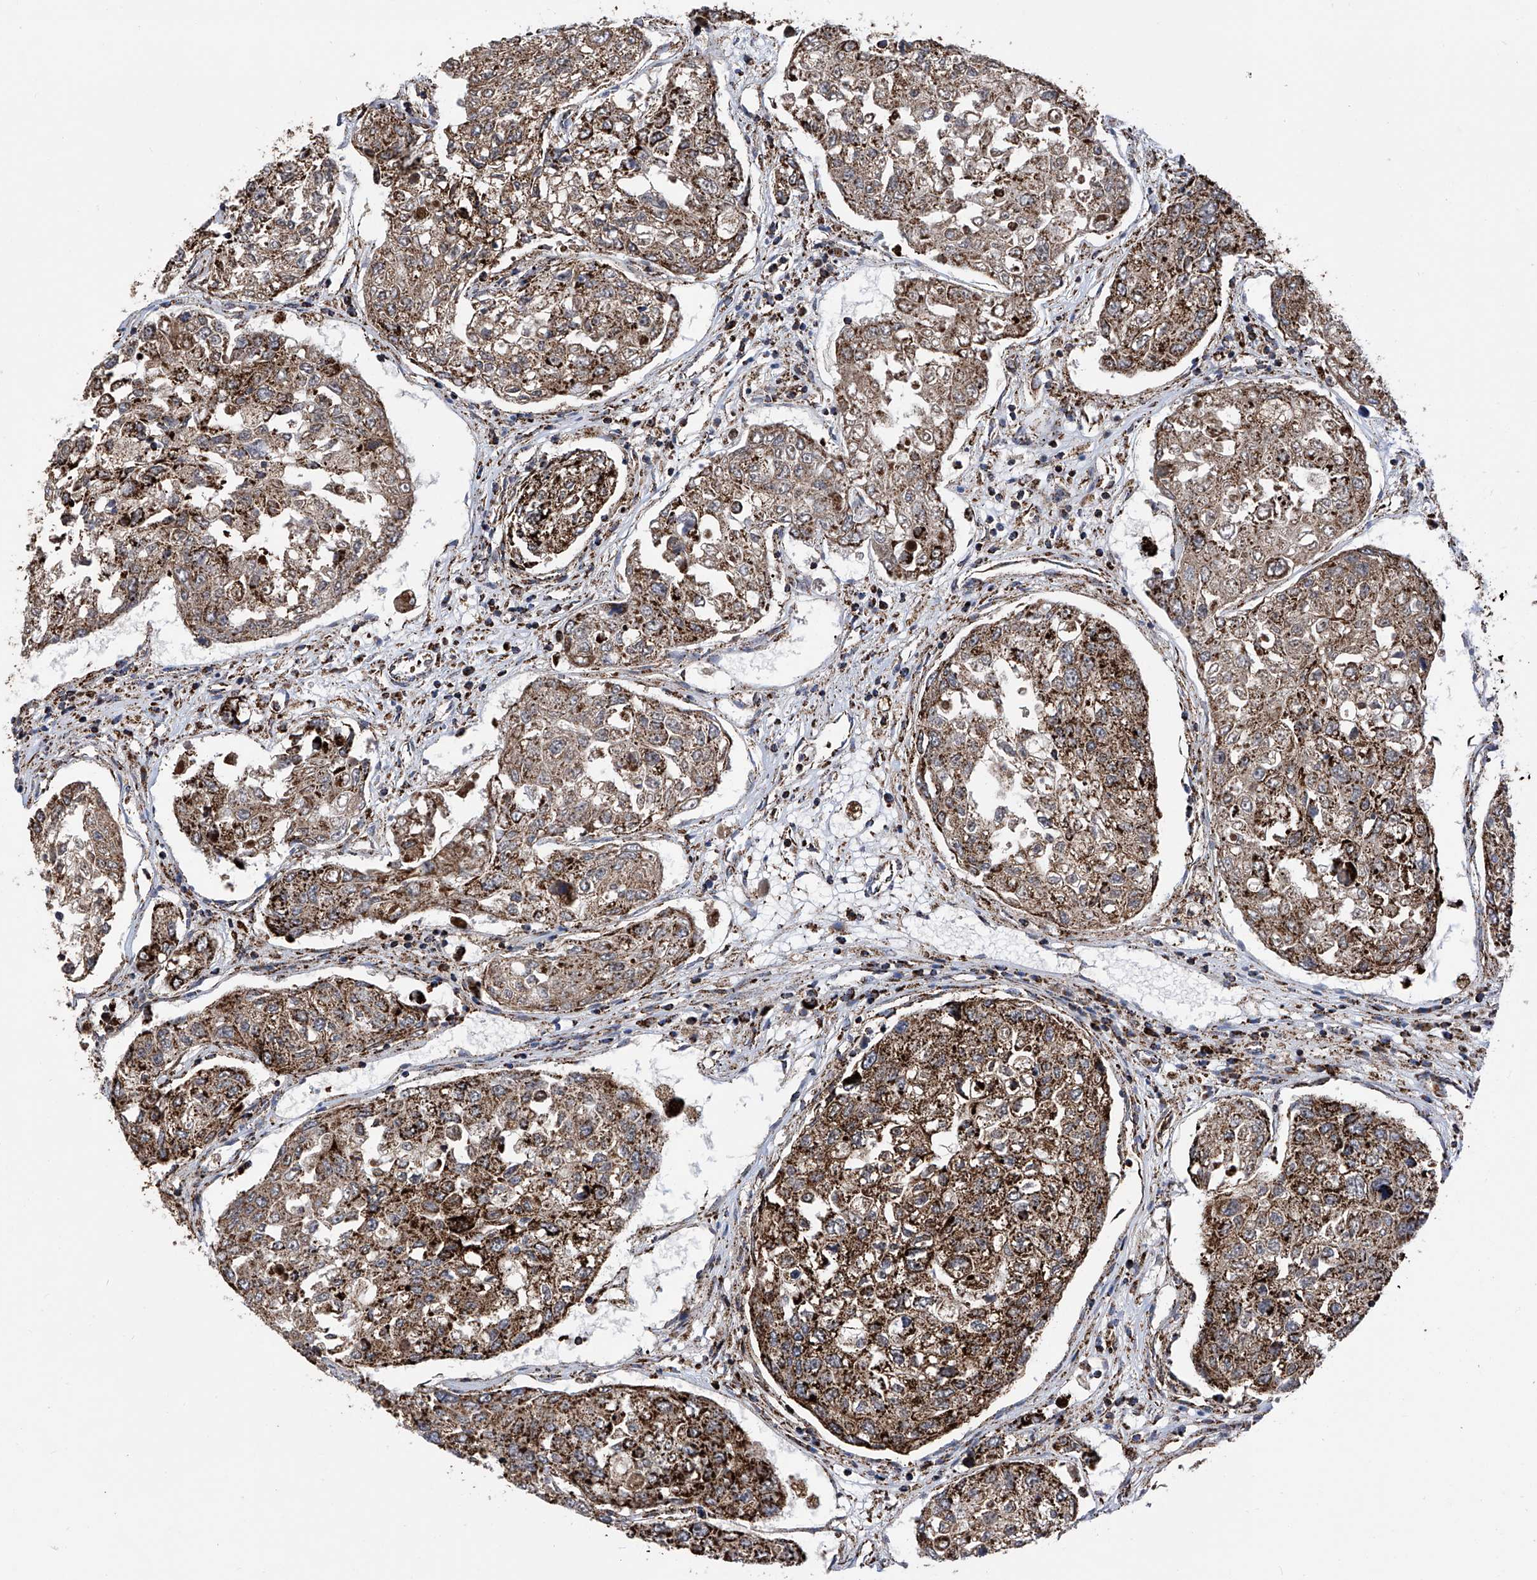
{"staining": {"intensity": "strong", "quantity": ">75%", "location": "cytoplasmic/membranous"}, "tissue": "urothelial cancer", "cell_type": "Tumor cells", "image_type": "cancer", "snomed": [{"axis": "morphology", "description": "Urothelial carcinoma, High grade"}, {"axis": "topography", "description": "Lymph node"}, {"axis": "topography", "description": "Urinary bladder"}], "caption": "Immunohistochemistry of human urothelial cancer demonstrates high levels of strong cytoplasmic/membranous expression in about >75% of tumor cells.", "gene": "ATP5PF", "patient": {"sex": "male", "age": 51}}